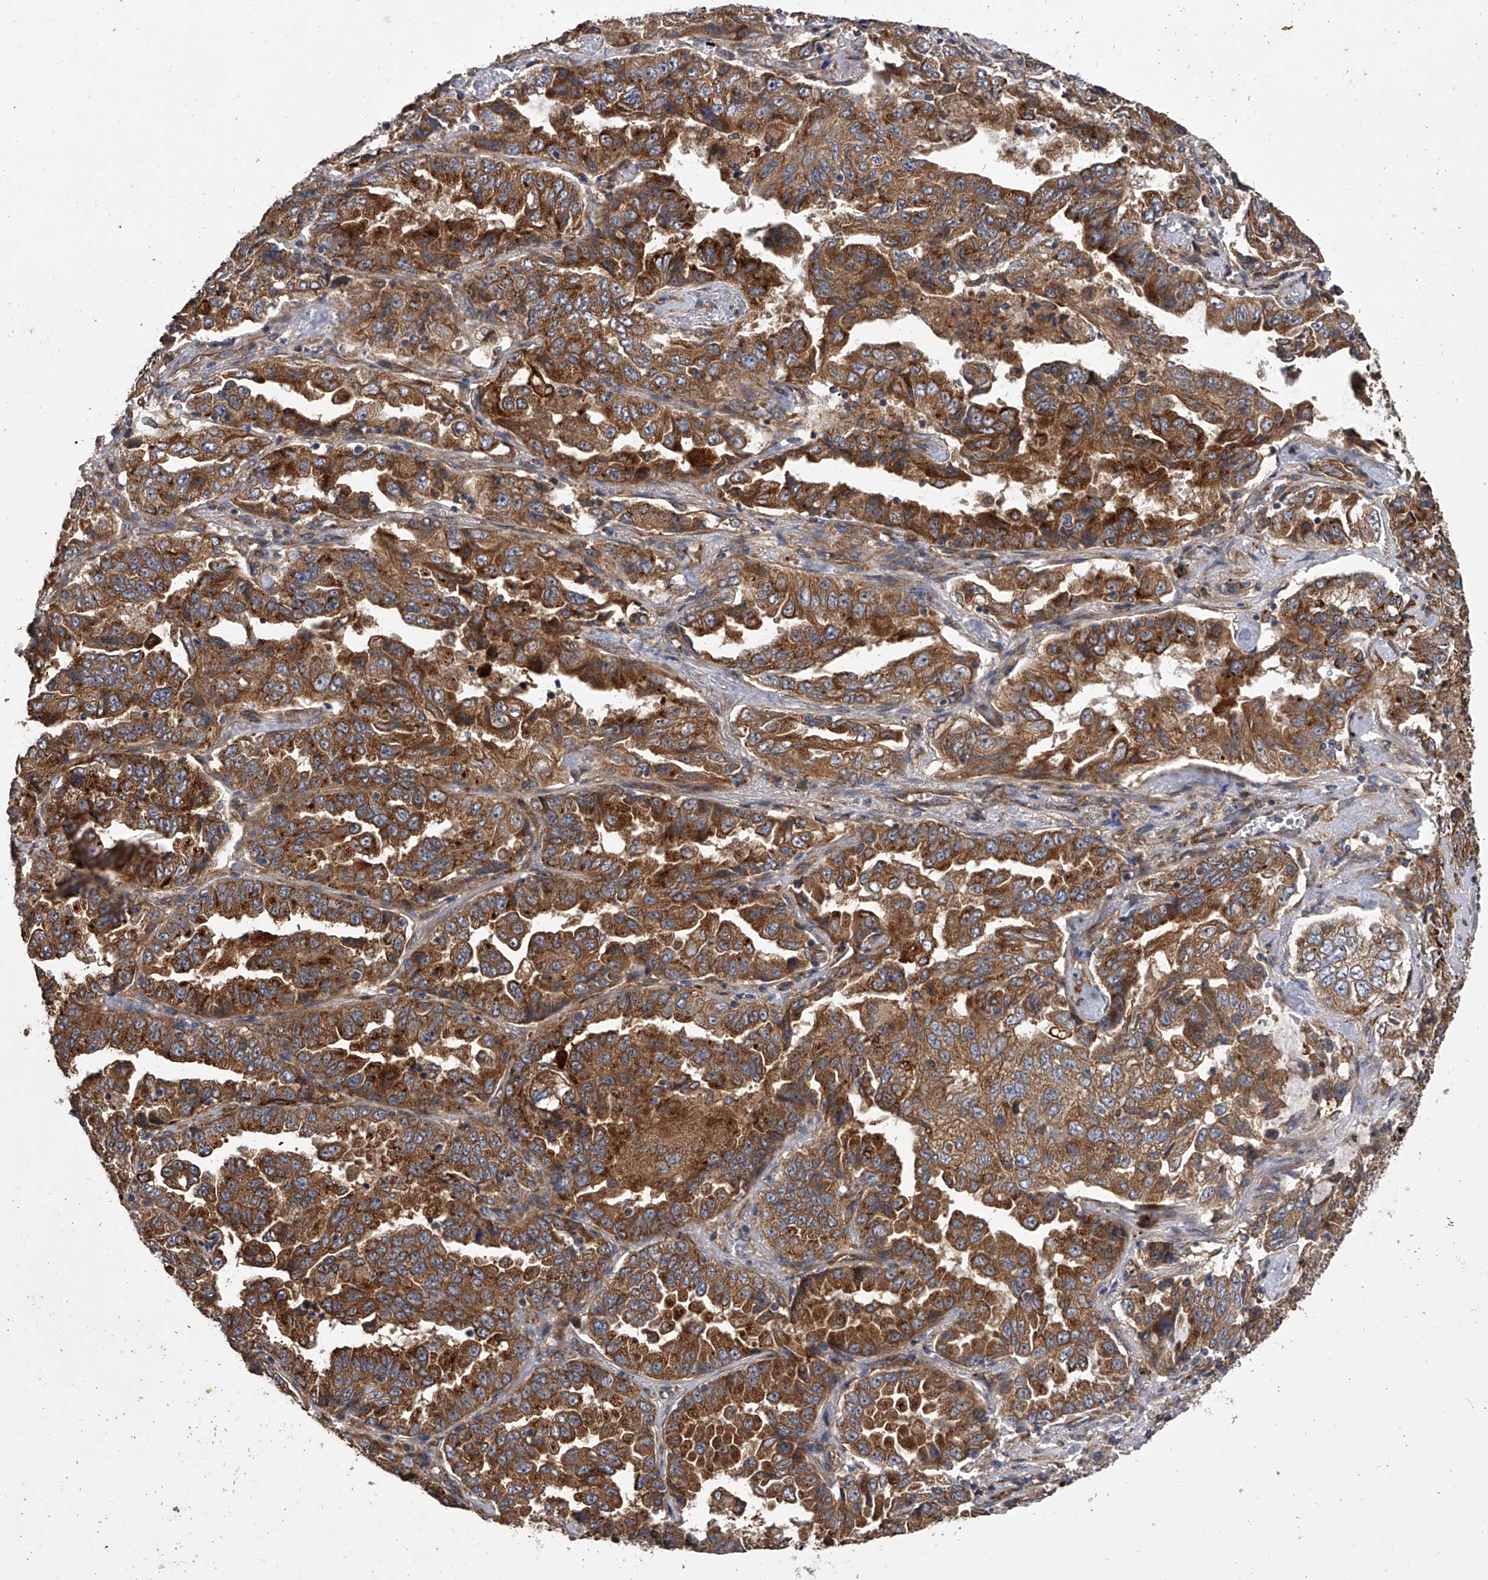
{"staining": {"intensity": "strong", "quantity": ">75%", "location": "cytoplasmic/membranous"}, "tissue": "lung cancer", "cell_type": "Tumor cells", "image_type": "cancer", "snomed": [{"axis": "morphology", "description": "Adenocarcinoma, NOS"}, {"axis": "topography", "description": "Lung"}], "caption": "About >75% of tumor cells in lung cancer demonstrate strong cytoplasmic/membranous protein staining as visualized by brown immunohistochemical staining.", "gene": "EXOC4", "patient": {"sex": "female", "age": 51}}